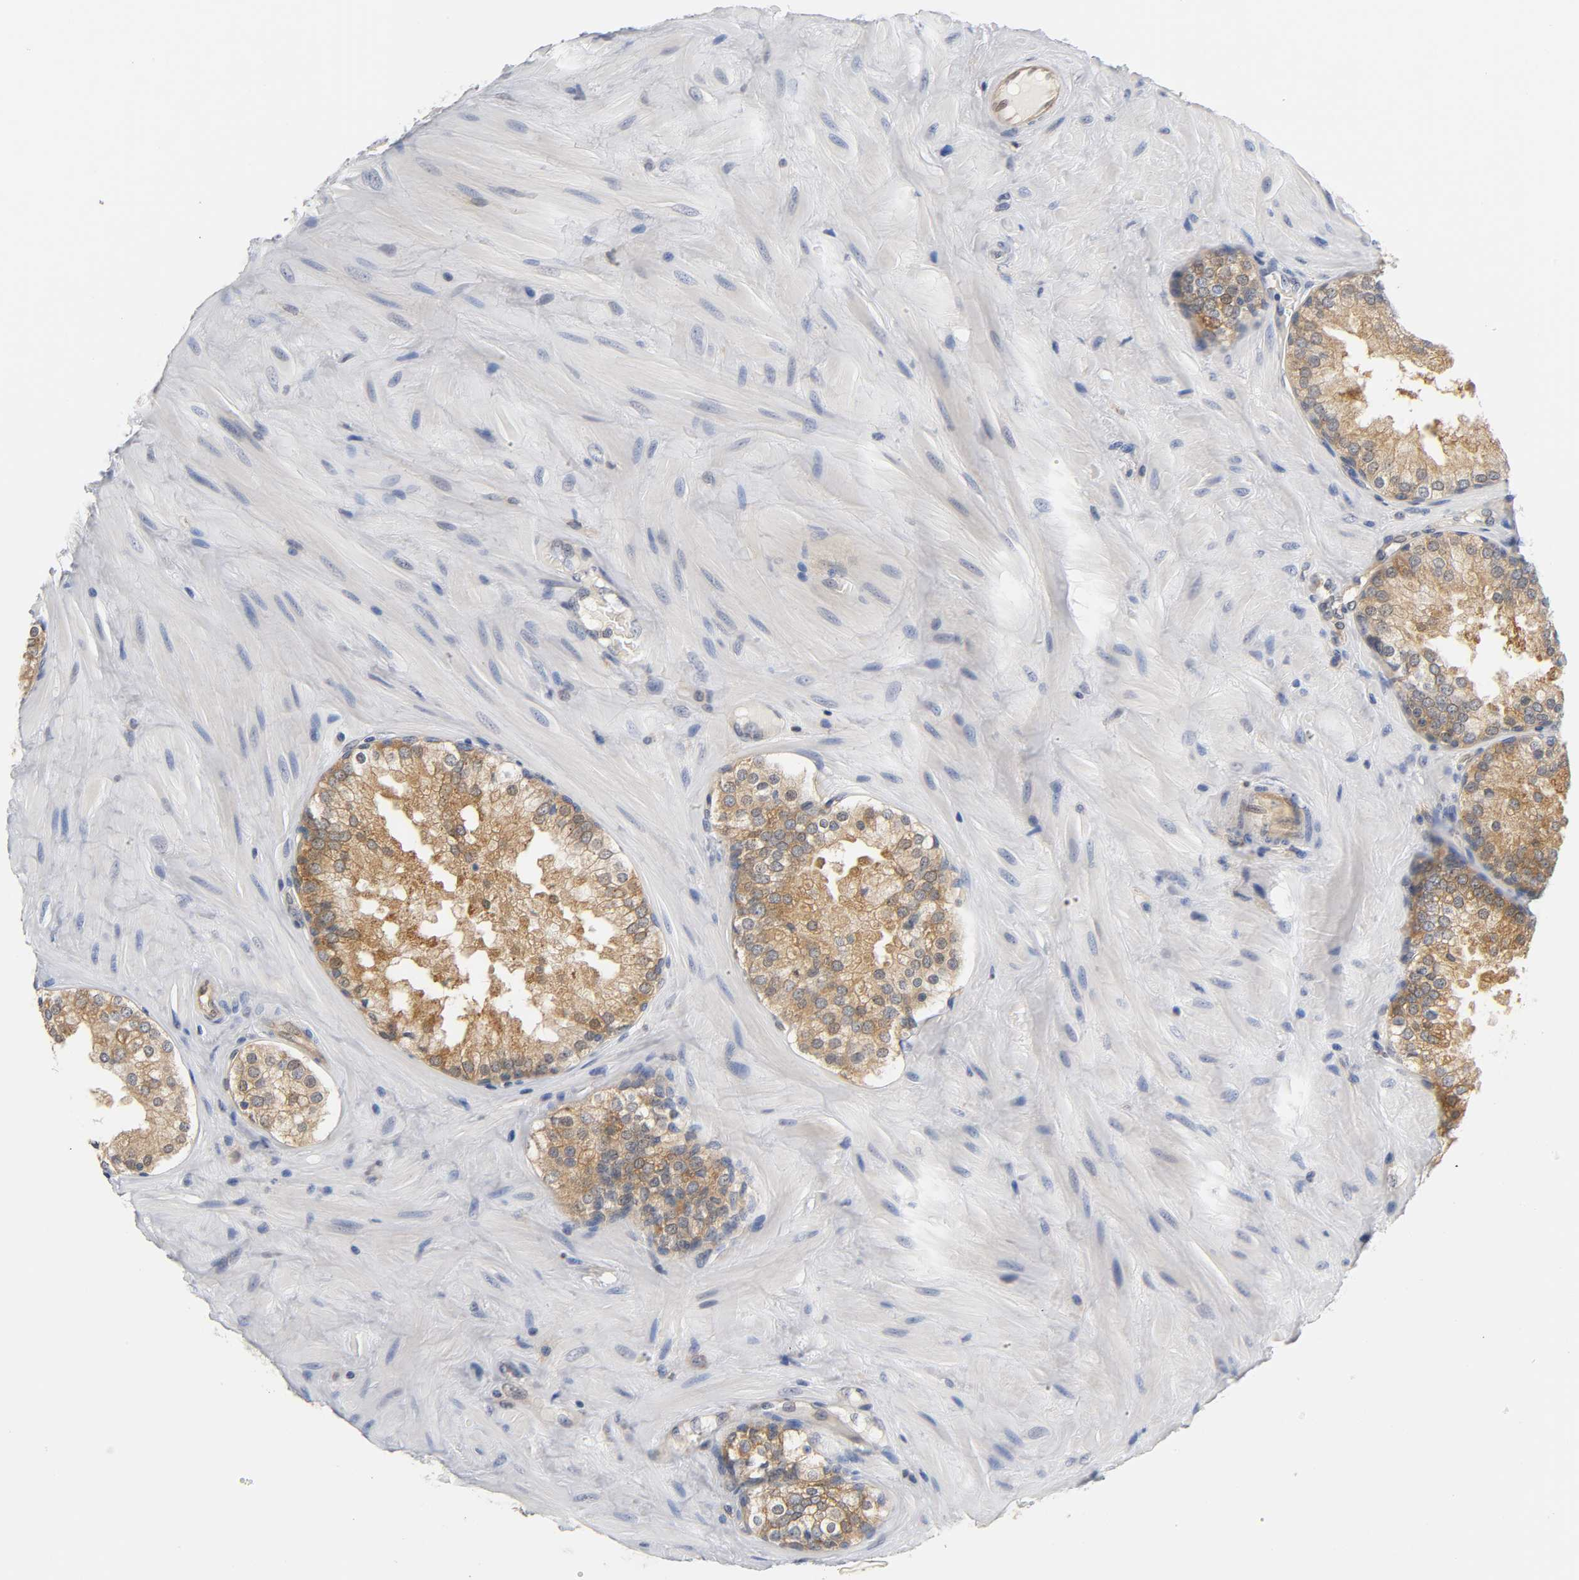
{"staining": {"intensity": "moderate", "quantity": ">75%", "location": "cytoplasmic/membranous"}, "tissue": "prostate cancer", "cell_type": "Tumor cells", "image_type": "cancer", "snomed": [{"axis": "morphology", "description": "Adenocarcinoma, High grade"}, {"axis": "topography", "description": "Prostate"}], "caption": "A brown stain shows moderate cytoplasmic/membranous positivity of a protein in prostate cancer (adenocarcinoma (high-grade)) tumor cells. Using DAB (brown) and hematoxylin (blue) stains, captured at high magnification using brightfield microscopy.", "gene": "FYN", "patient": {"sex": "male", "age": 70}}